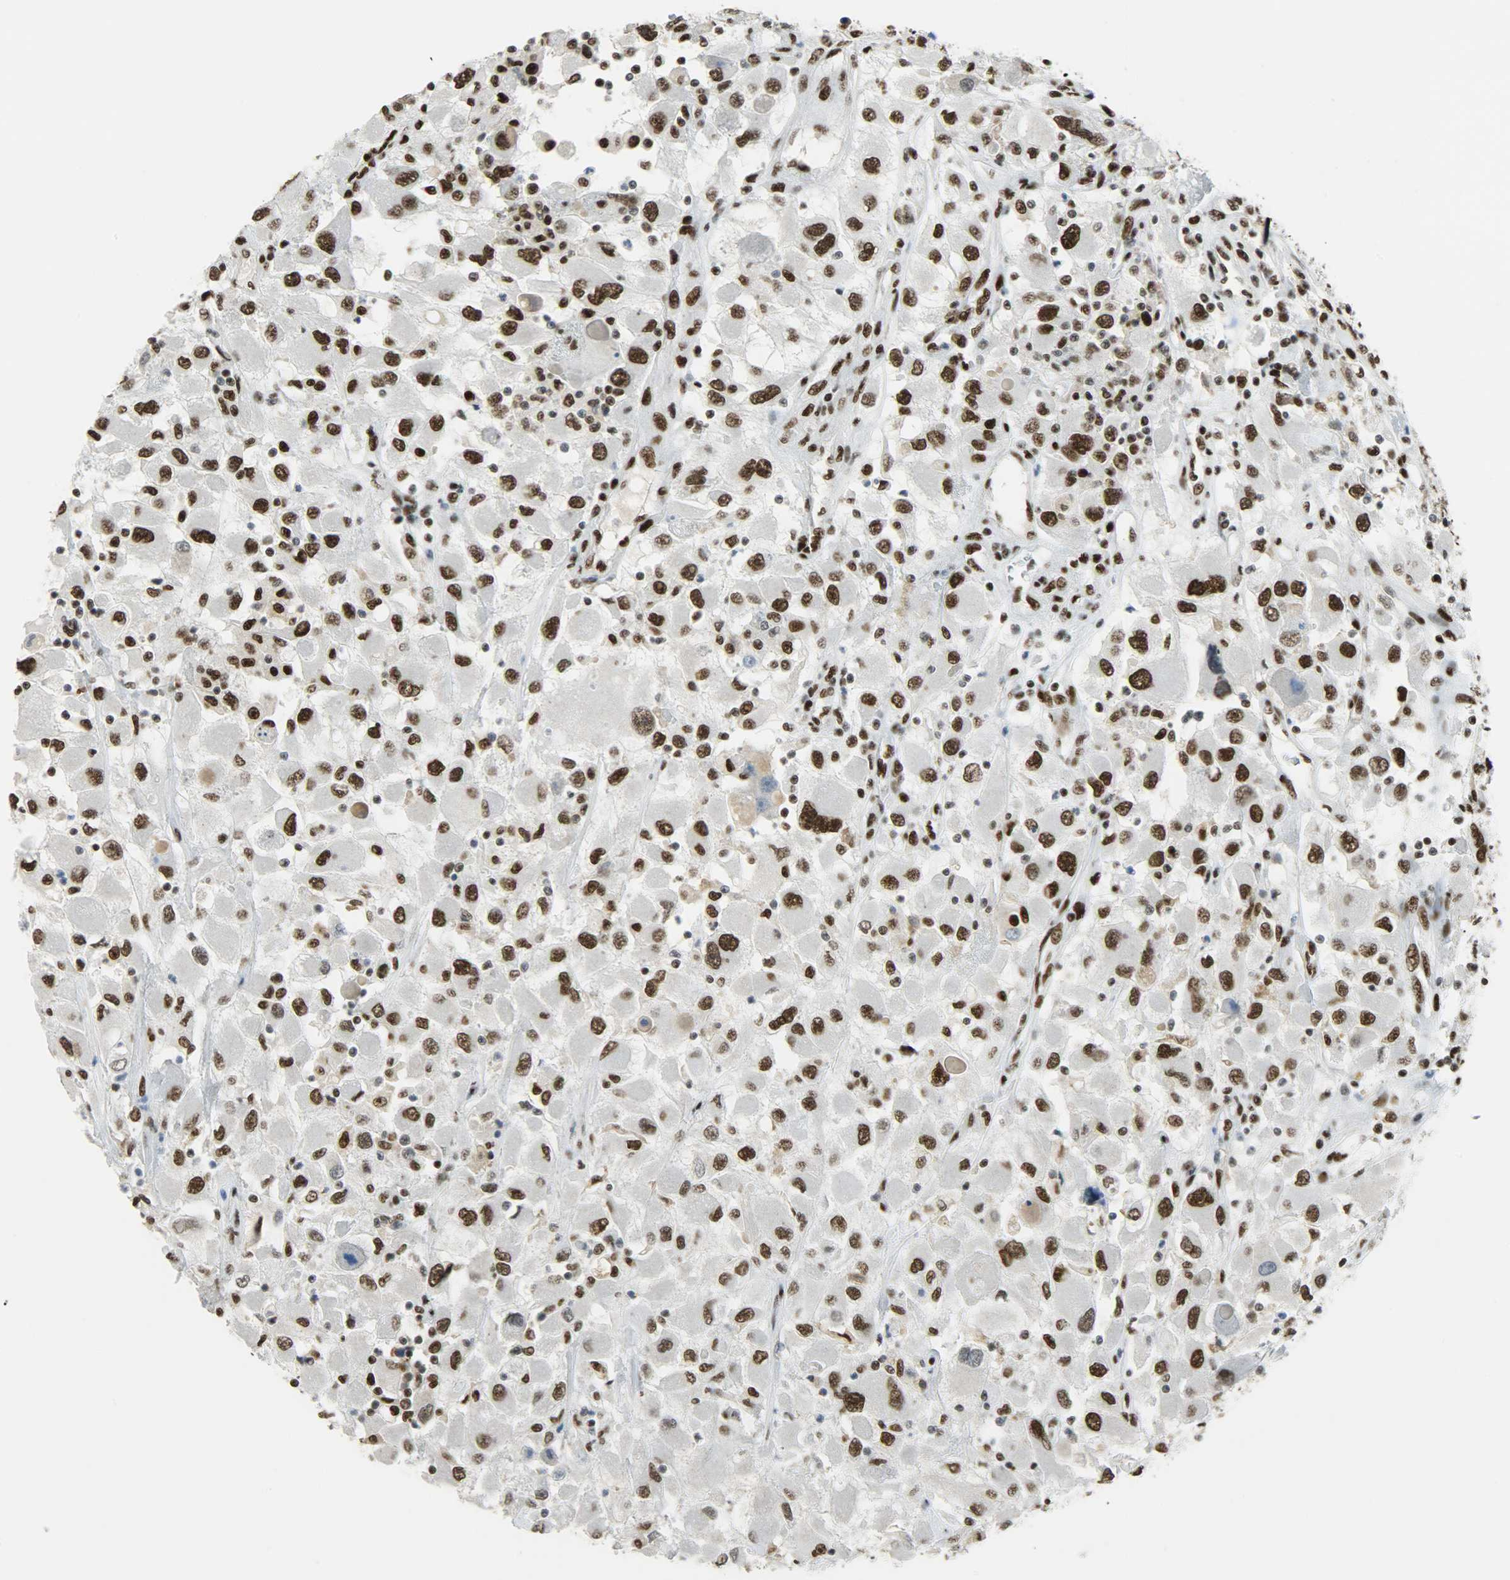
{"staining": {"intensity": "strong", "quantity": ">75%", "location": "nuclear"}, "tissue": "renal cancer", "cell_type": "Tumor cells", "image_type": "cancer", "snomed": [{"axis": "morphology", "description": "Adenocarcinoma, NOS"}, {"axis": "topography", "description": "Kidney"}], "caption": "The immunohistochemical stain shows strong nuclear staining in tumor cells of renal cancer tissue. The staining was performed using DAB to visualize the protein expression in brown, while the nuclei were stained in blue with hematoxylin (Magnification: 20x).", "gene": "SSB", "patient": {"sex": "female", "age": 52}}